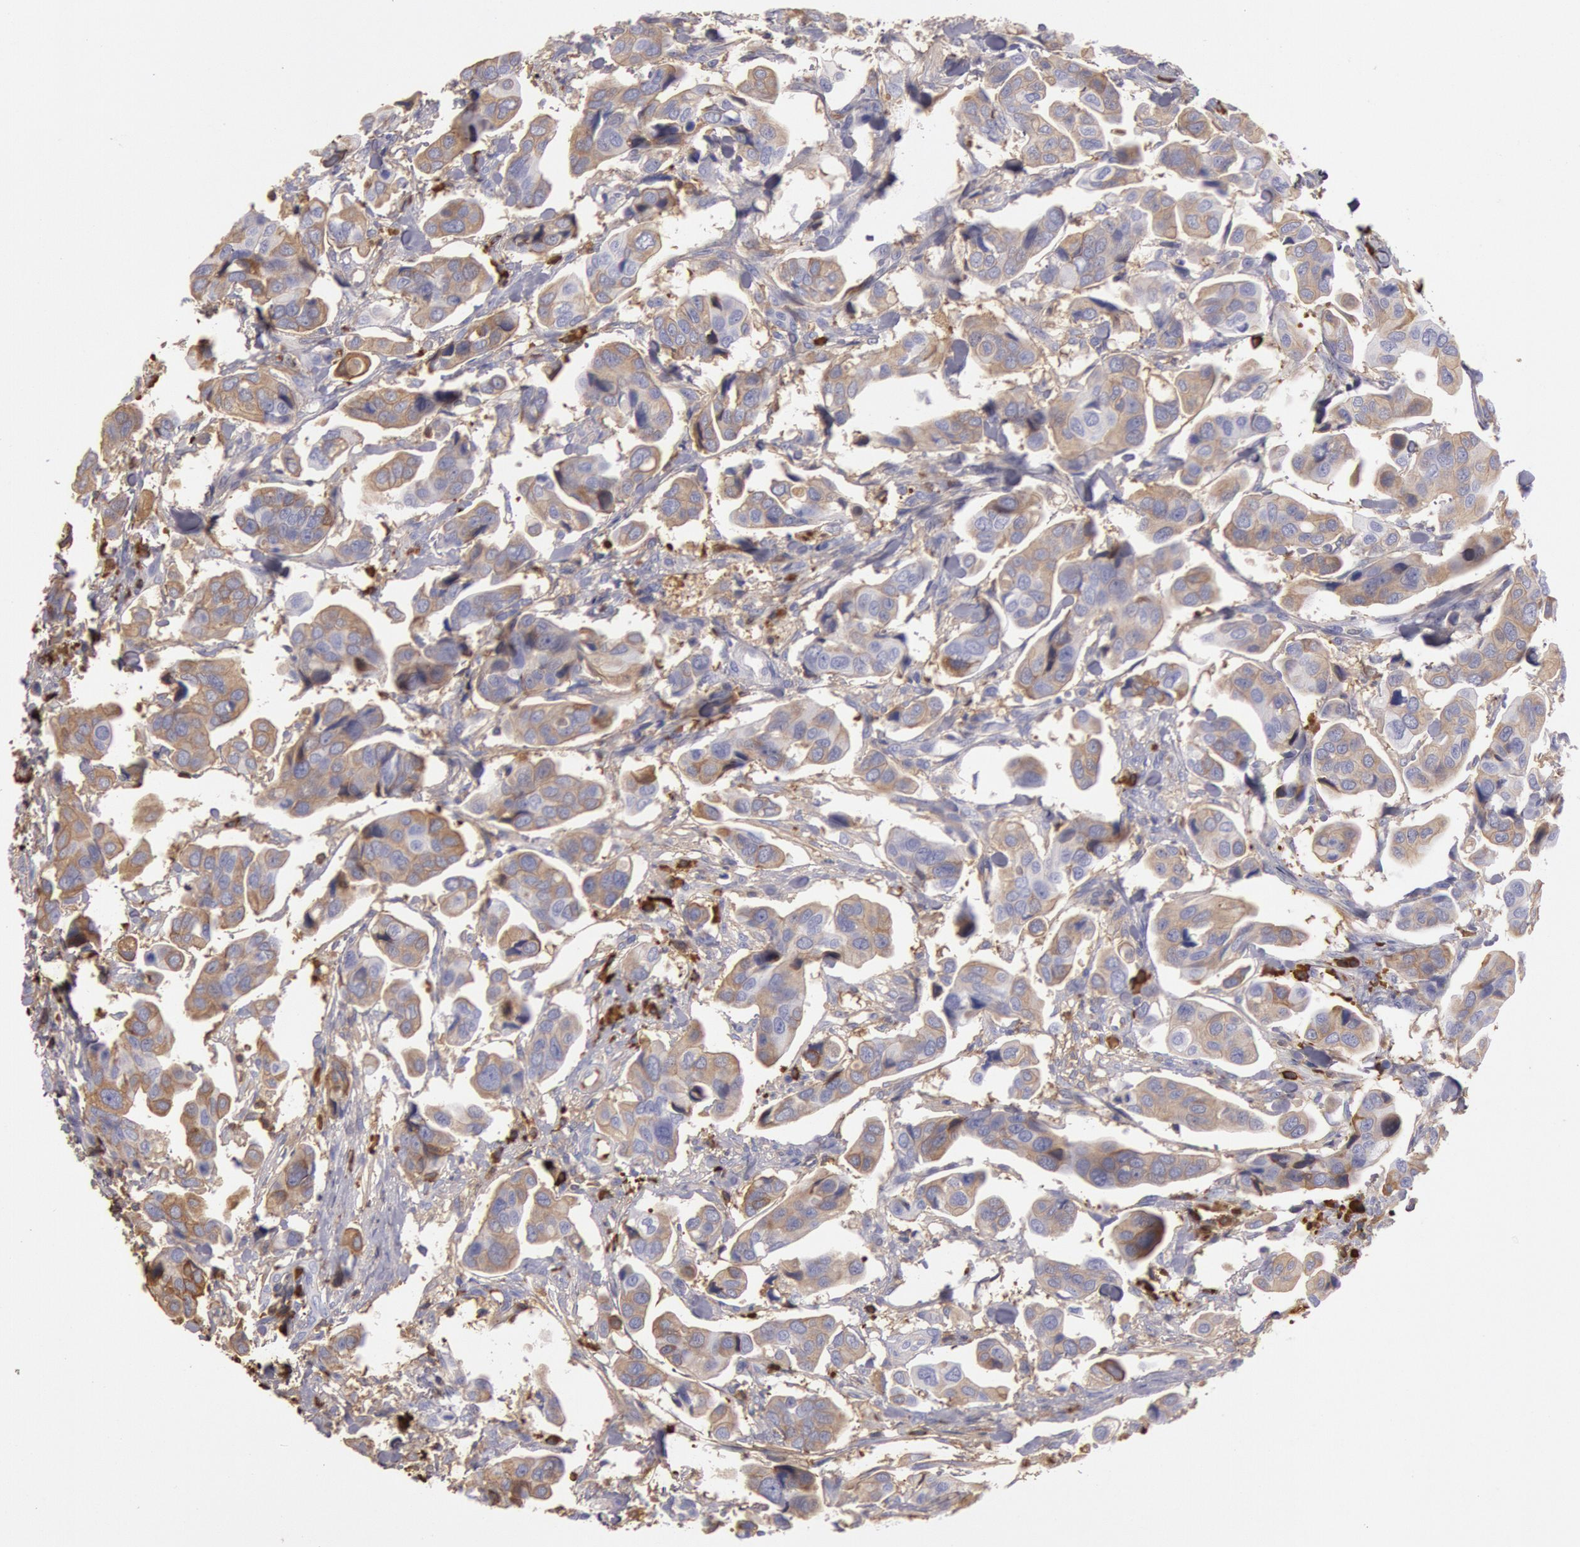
{"staining": {"intensity": "moderate", "quantity": ">75%", "location": "cytoplasmic/membranous"}, "tissue": "urothelial cancer", "cell_type": "Tumor cells", "image_type": "cancer", "snomed": [{"axis": "morphology", "description": "Adenocarcinoma, NOS"}, {"axis": "topography", "description": "Urinary bladder"}], "caption": "Moderate cytoplasmic/membranous expression for a protein is identified in about >75% of tumor cells of urothelial cancer using immunohistochemistry.", "gene": "IGHG1", "patient": {"sex": "male", "age": 61}}